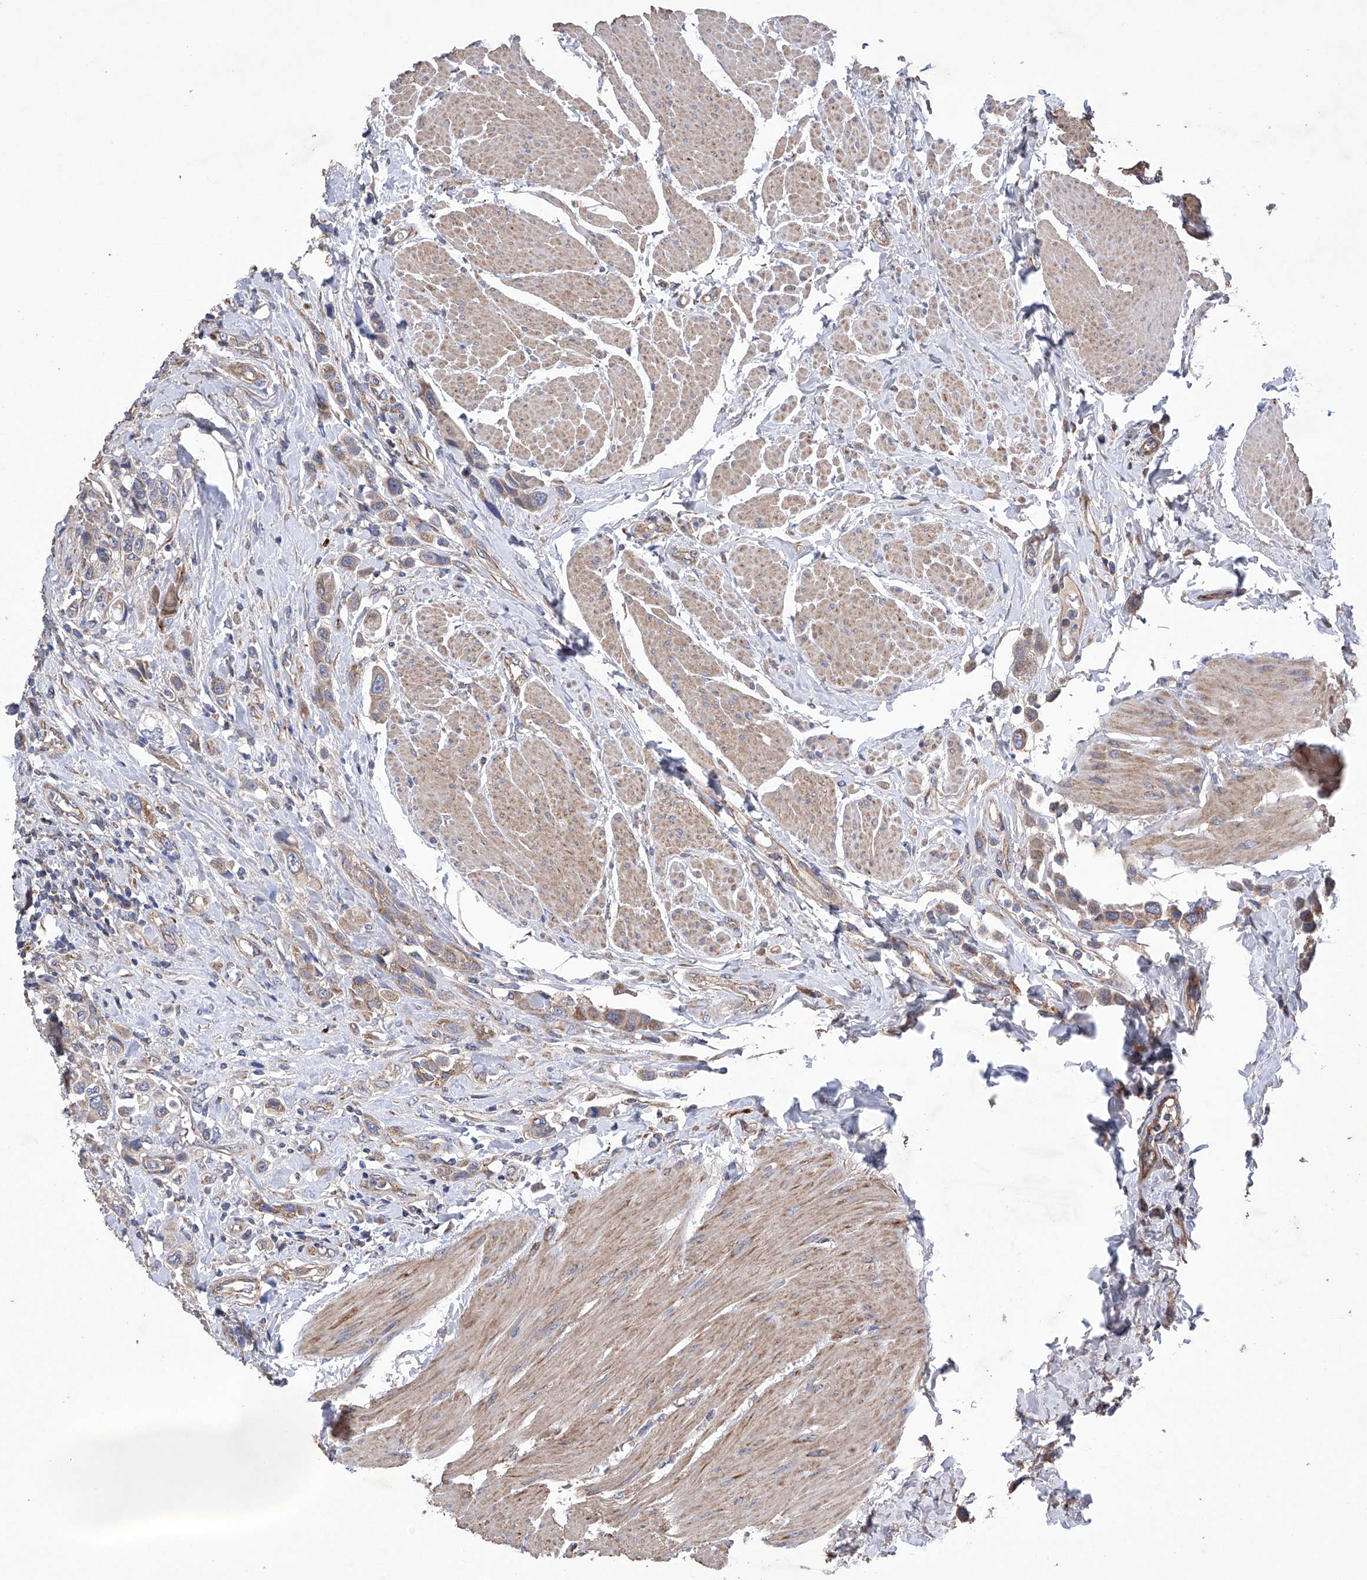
{"staining": {"intensity": "weak", "quantity": ">75%", "location": "cytoplasmic/membranous"}, "tissue": "urothelial cancer", "cell_type": "Tumor cells", "image_type": "cancer", "snomed": [{"axis": "morphology", "description": "Urothelial carcinoma, High grade"}, {"axis": "topography", "description": "Urinary bladder"}], "caption": "A histopathology image showing weak cytoplasmic/membranous positivity in about >75% of tumor cells in high-grade urothelial carcinoma, as visualized by brown immunohistochemical staining.", "gene": "EFCAB2", "patient": {"sex": "male", "age": 50}}